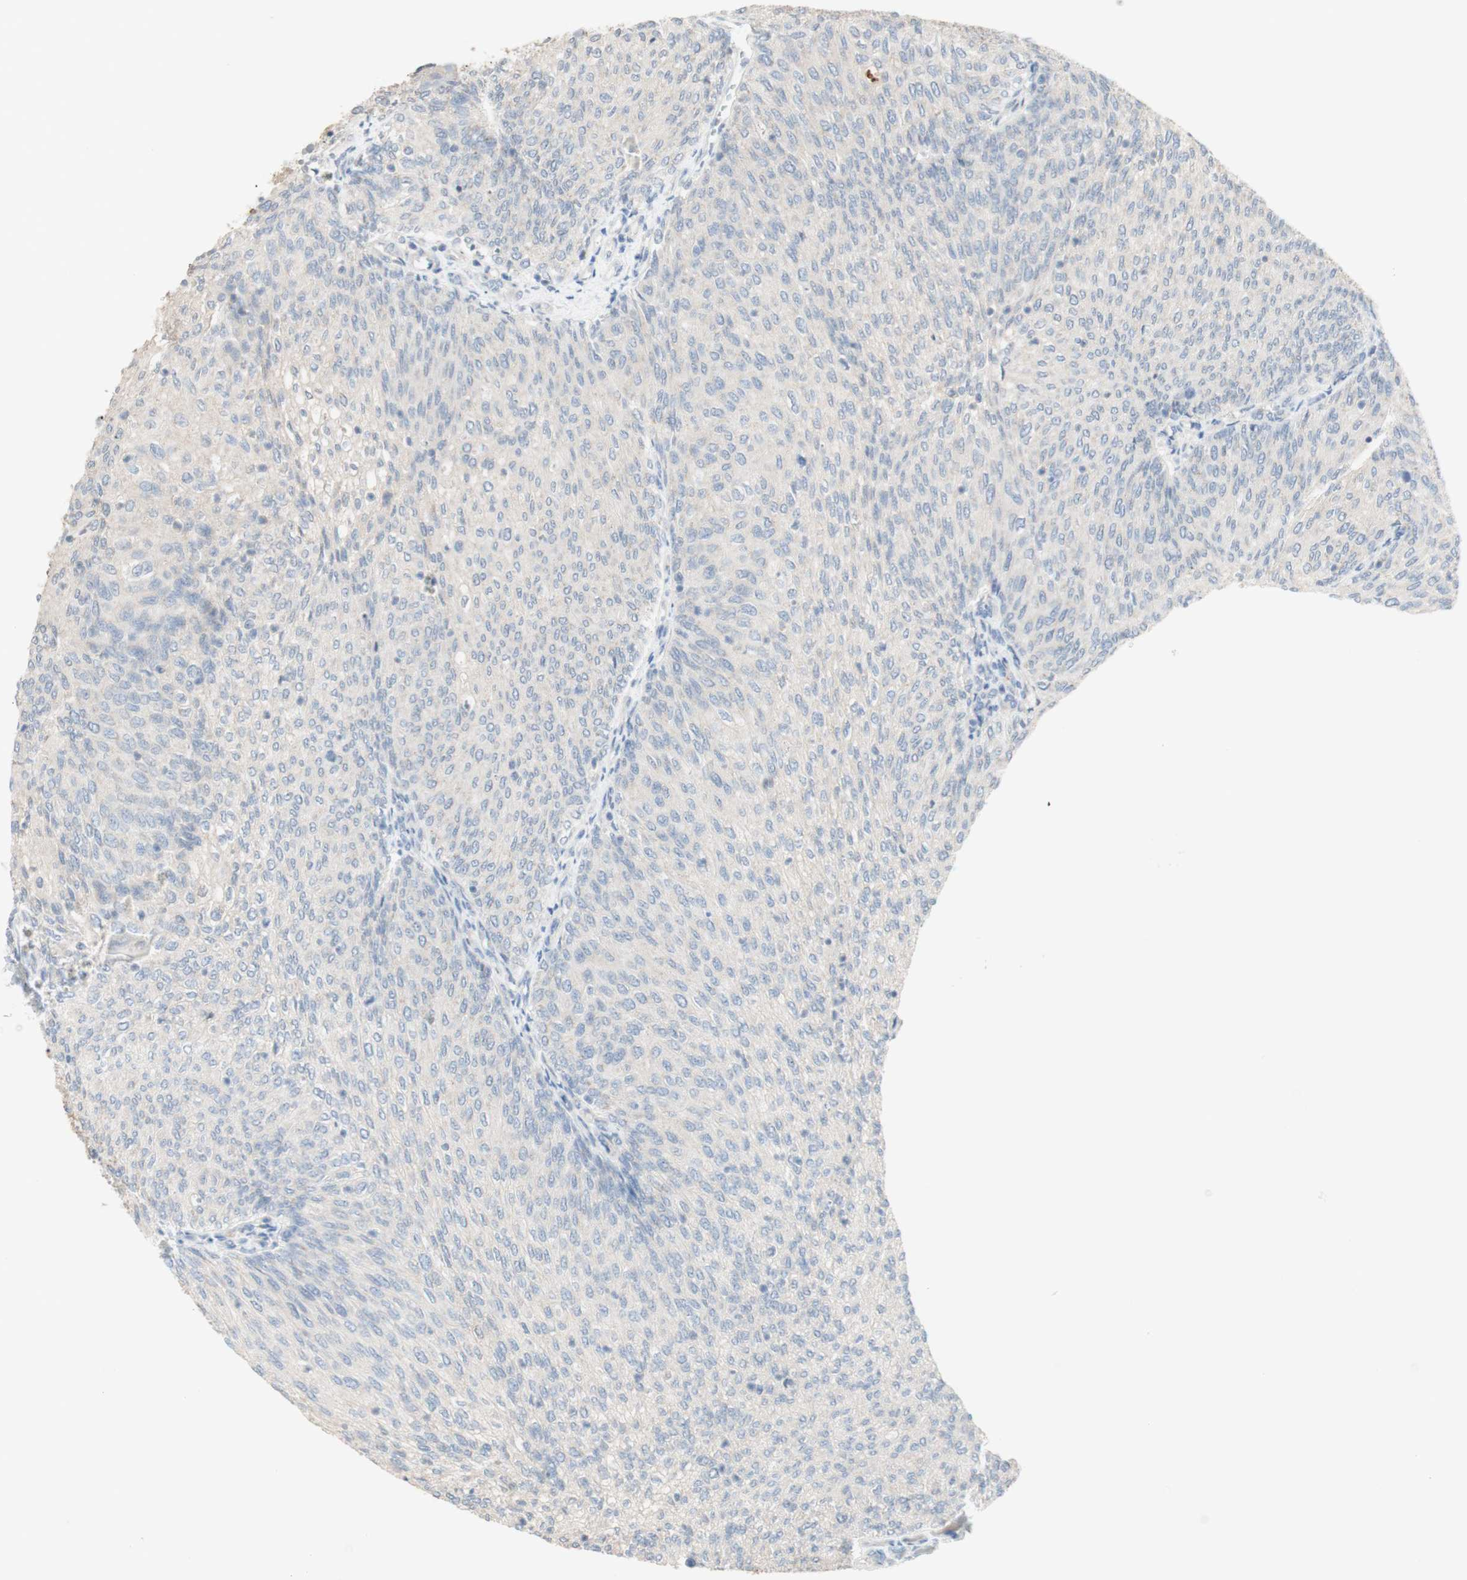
{"staining": {"intensity": "negative", "quantity": "none", "location": "none"}, "tissue": "urothelial cancer", "cell_type": "Tumor cells", "image_type": "cancer", "snomed": [{"axis": "morphology", "description": "Urothelial carcinoma, Low grade"}, {"axis": "topography", "description": "Urinary bladder"}], "caption": "There is no significant expression in tumor cells of urothelial carcinoma (low-grade). The staining was performed using DAB (3,3'-diaminobenzidine) to visualize the protein expression in brown, while the nuclei were stained in blue with hematoxylin (Magnification: 20x).", "gene": "MANEA", "patient": {"sex": "female", "age": 79}}